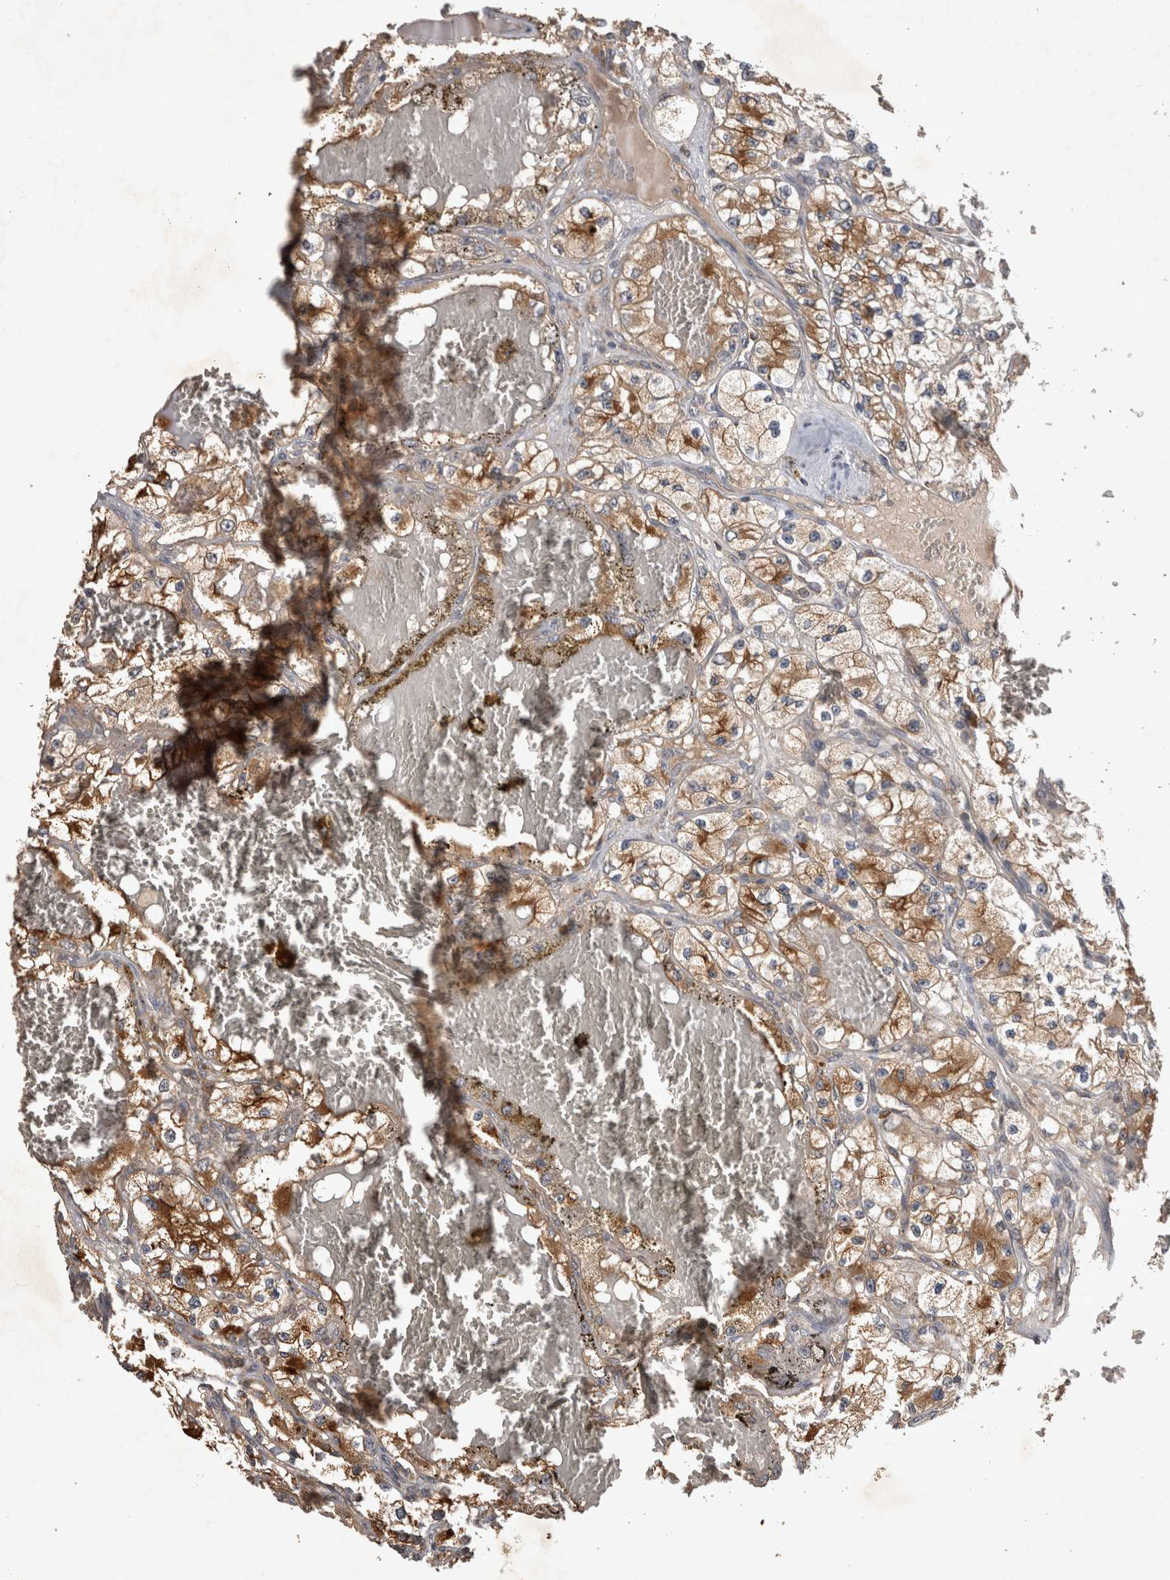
{"staining": {"intensity": "moderate", "quantity": ">75%", "location": "cytoplasmic/membranous"}, "tissue": "renal cancer", "cell_type": "Tumor cells", "image_type": "cancer", "snomed": [{"axis": "morphology", "description": "Adenocarcinoma, NOS"}, {"axis": "topography", "description": "Kidney"}], "caption": "Immunohistochemical staining of human renal cancer (adenocarcinoma) displays medium levels of moderate cytoplasmic/membranous protein staining in about >75% of tumor cells.", "gene": "TRMT61B", "patient": {"sex": "female", "age": 57}}